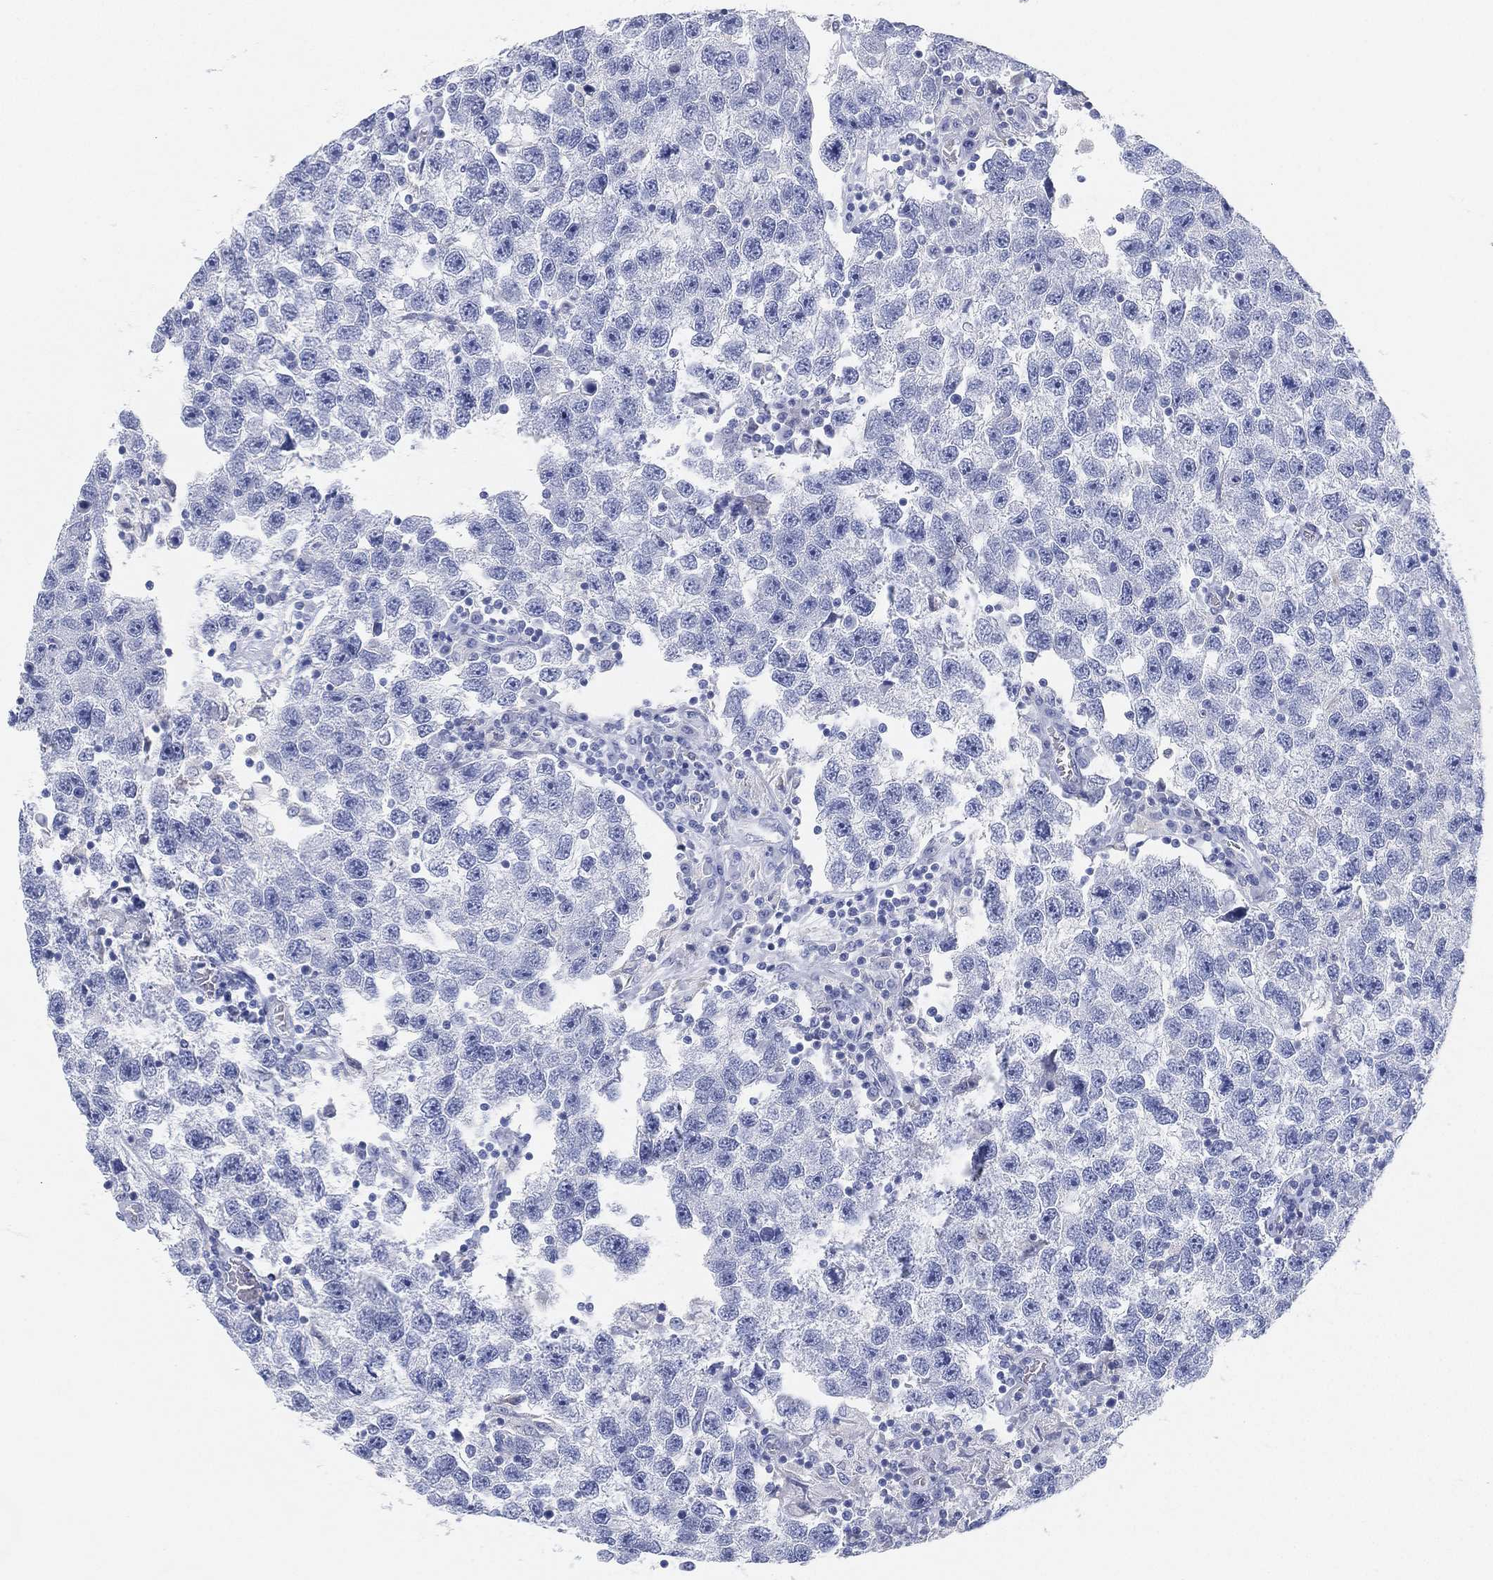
{"staining": {"intensity": "negative", "quantity": "none", "location": "none"}, "tissue": "testis cancer", "cell_type": "Tumor cells", "image_type": "cancer", "snomed": [{"axis": "morphology", "description": "Seminoma, NOS"}, {"axis": "topography", "description": "Testis"}], "caption": "Seminoma (testis) stained for a protein using immunohistochemistry (IHC) demonstrates no staining tumor cells.", "gene": "GPR61", "patient": {"sex": "male", "age": 26}}